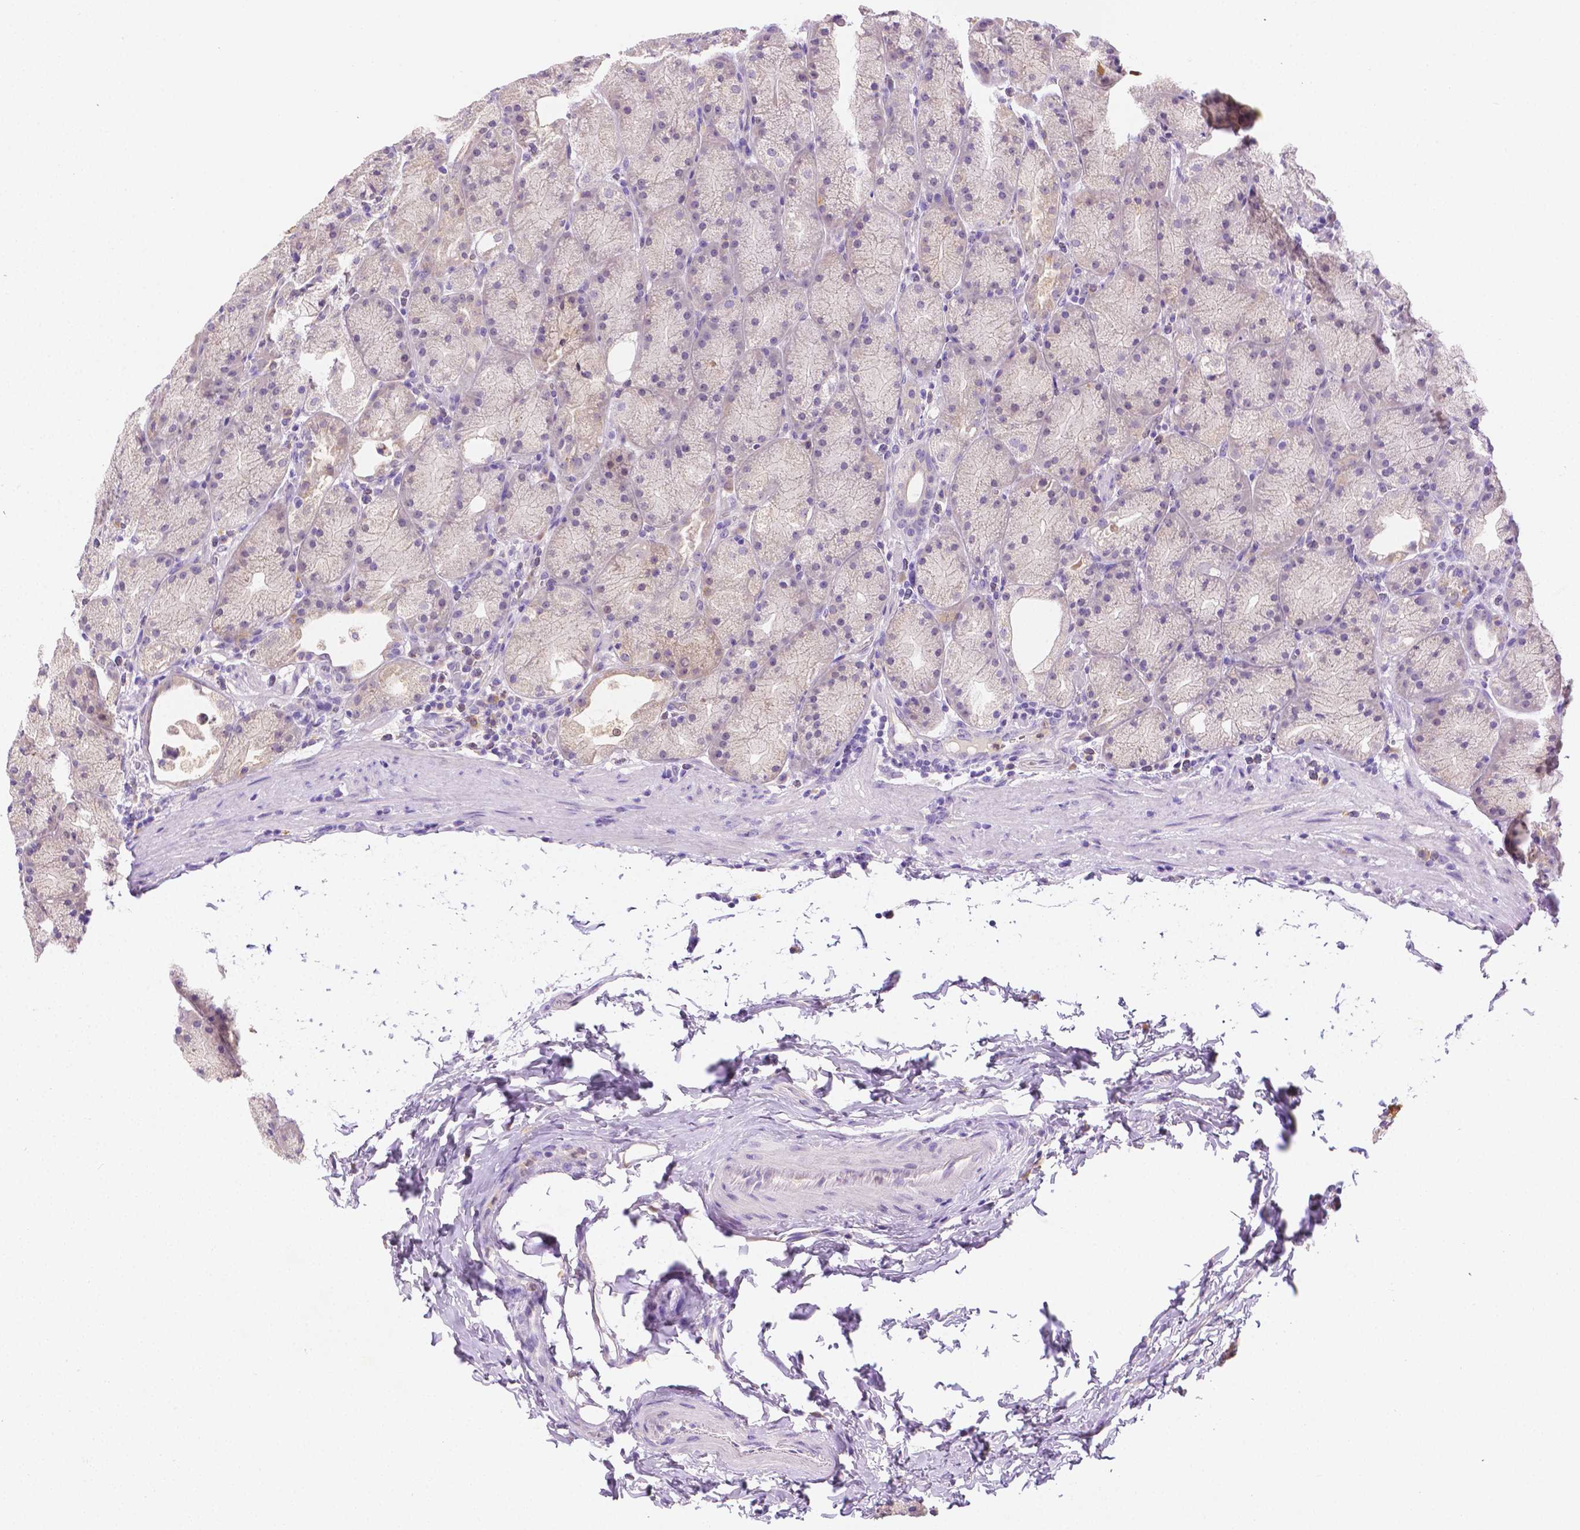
{"staining": {"intensity": "negative", "quantity": "none", "location": "none"}, "tissue": "stomach", "cell_type": "Glandular cells", "image_type": "normal", "snomed": [{"axis": "morphology", "description": "Normal tissue, NOS"}, {"axis": "topography", "description": "Stomach, upper"}, {"axis": "topography", "description": "Stomach"}], "caption": "DAB (3,3'-diaminobenzidine) immunohistochemical staining of unremarkable human stomach demonstrates no significant positivity in glandular cells. (Brightfield microscopy of DAB immunohistochemistry at high magnification).", "gene": "NXPH2", "patient": {"sex": "male", "age": 48}}